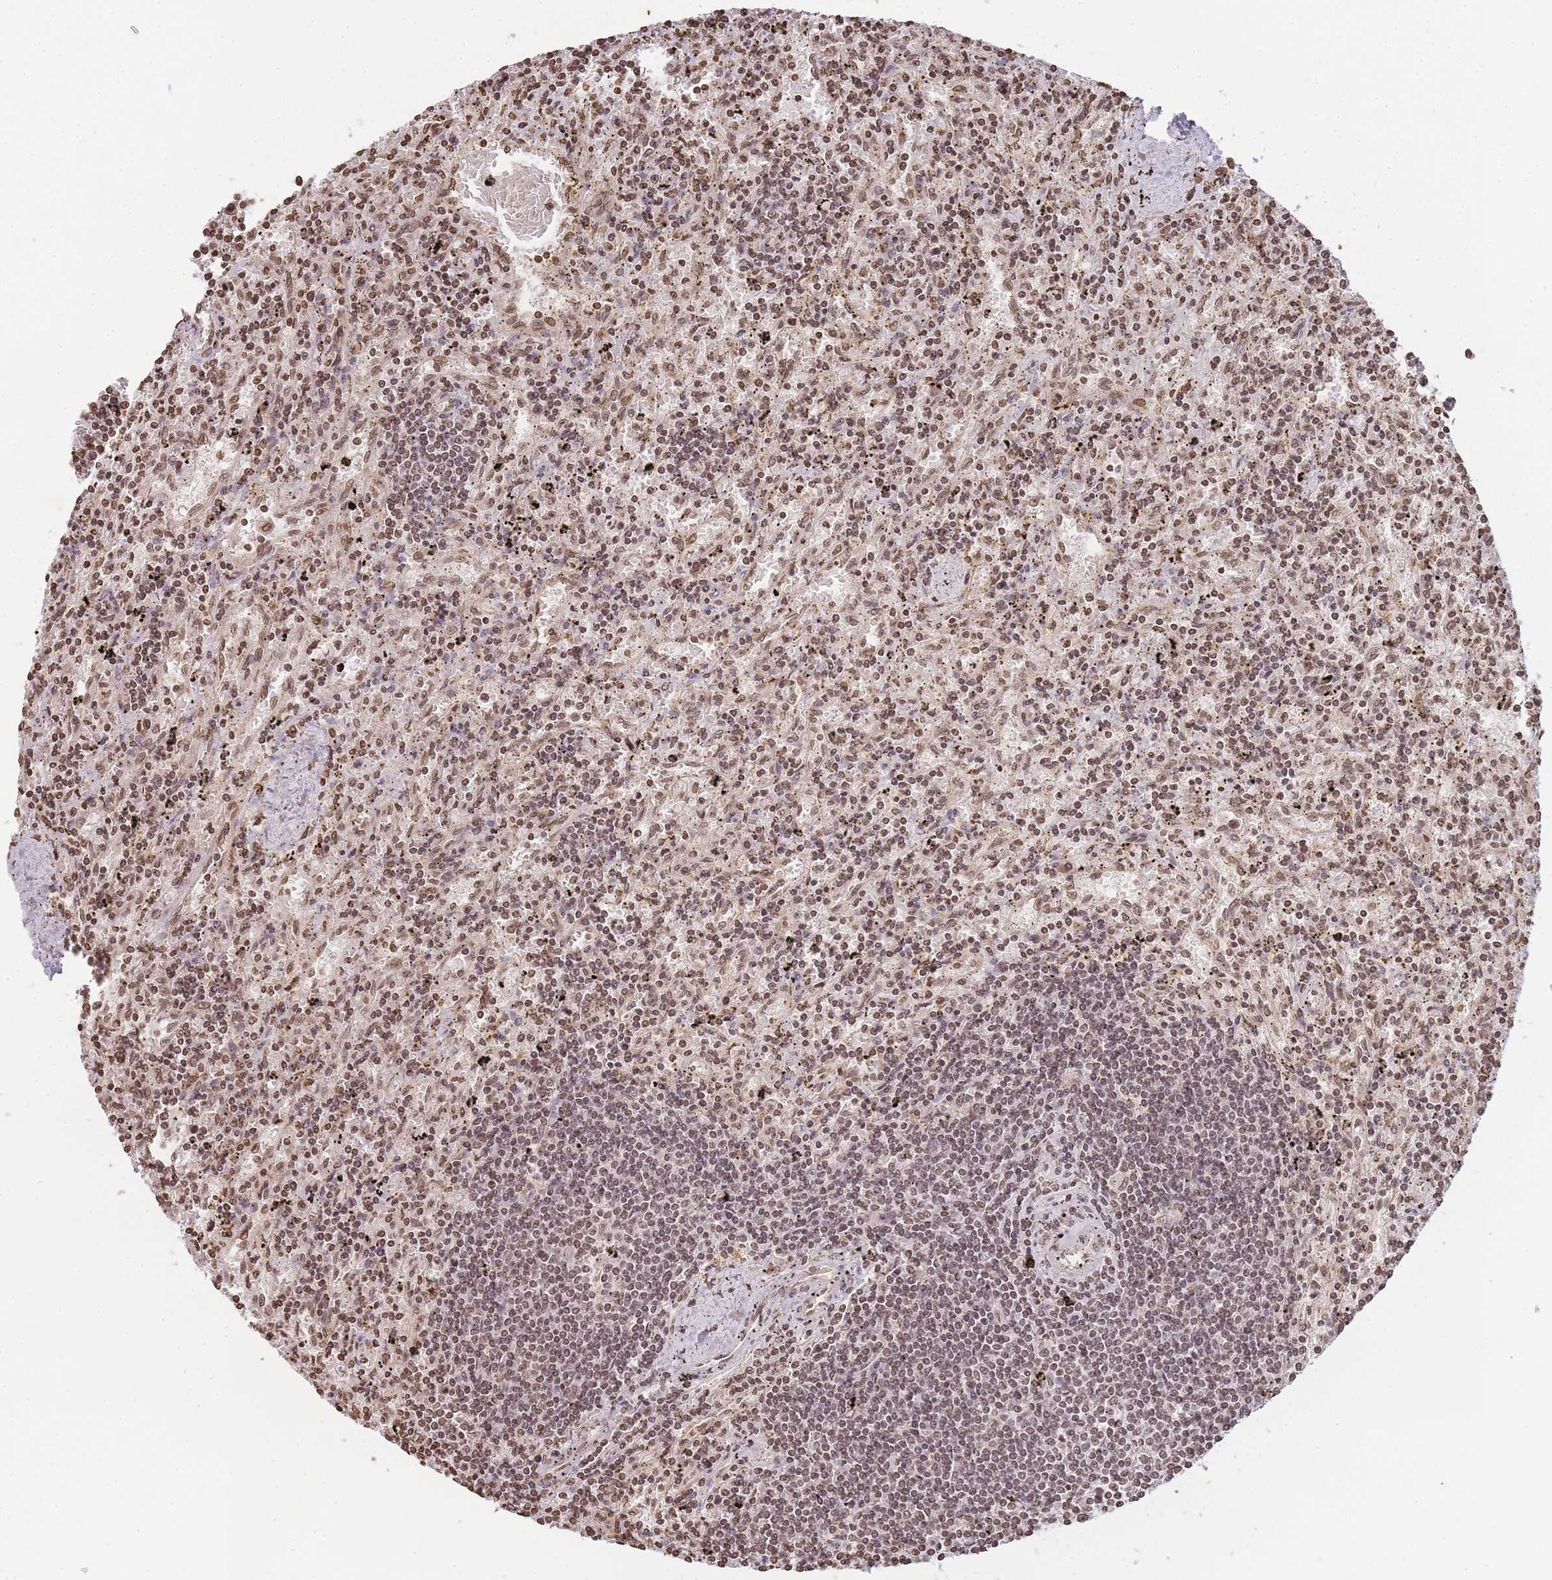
{"staining": {"intensity": "moderate", "quantity": ">75%", "location": "nuclear"}, "tissue": "lymphoma", "cell_type": "Tumor cells", "image_type": "cancer", "snomed": [{"axis": "morphology", "description": "Malignant lymphoma, non-Hodgkin's type, Low grade"}, {"axis": "topography", "description": "Spleen"}], "caption": "This is a histology image of IHC staining of lymphoma, which shows moderate staining in the nuclear of tumor cells.", "gene": "WWTR1", "patient": {"sex": "male", "age": 76}}